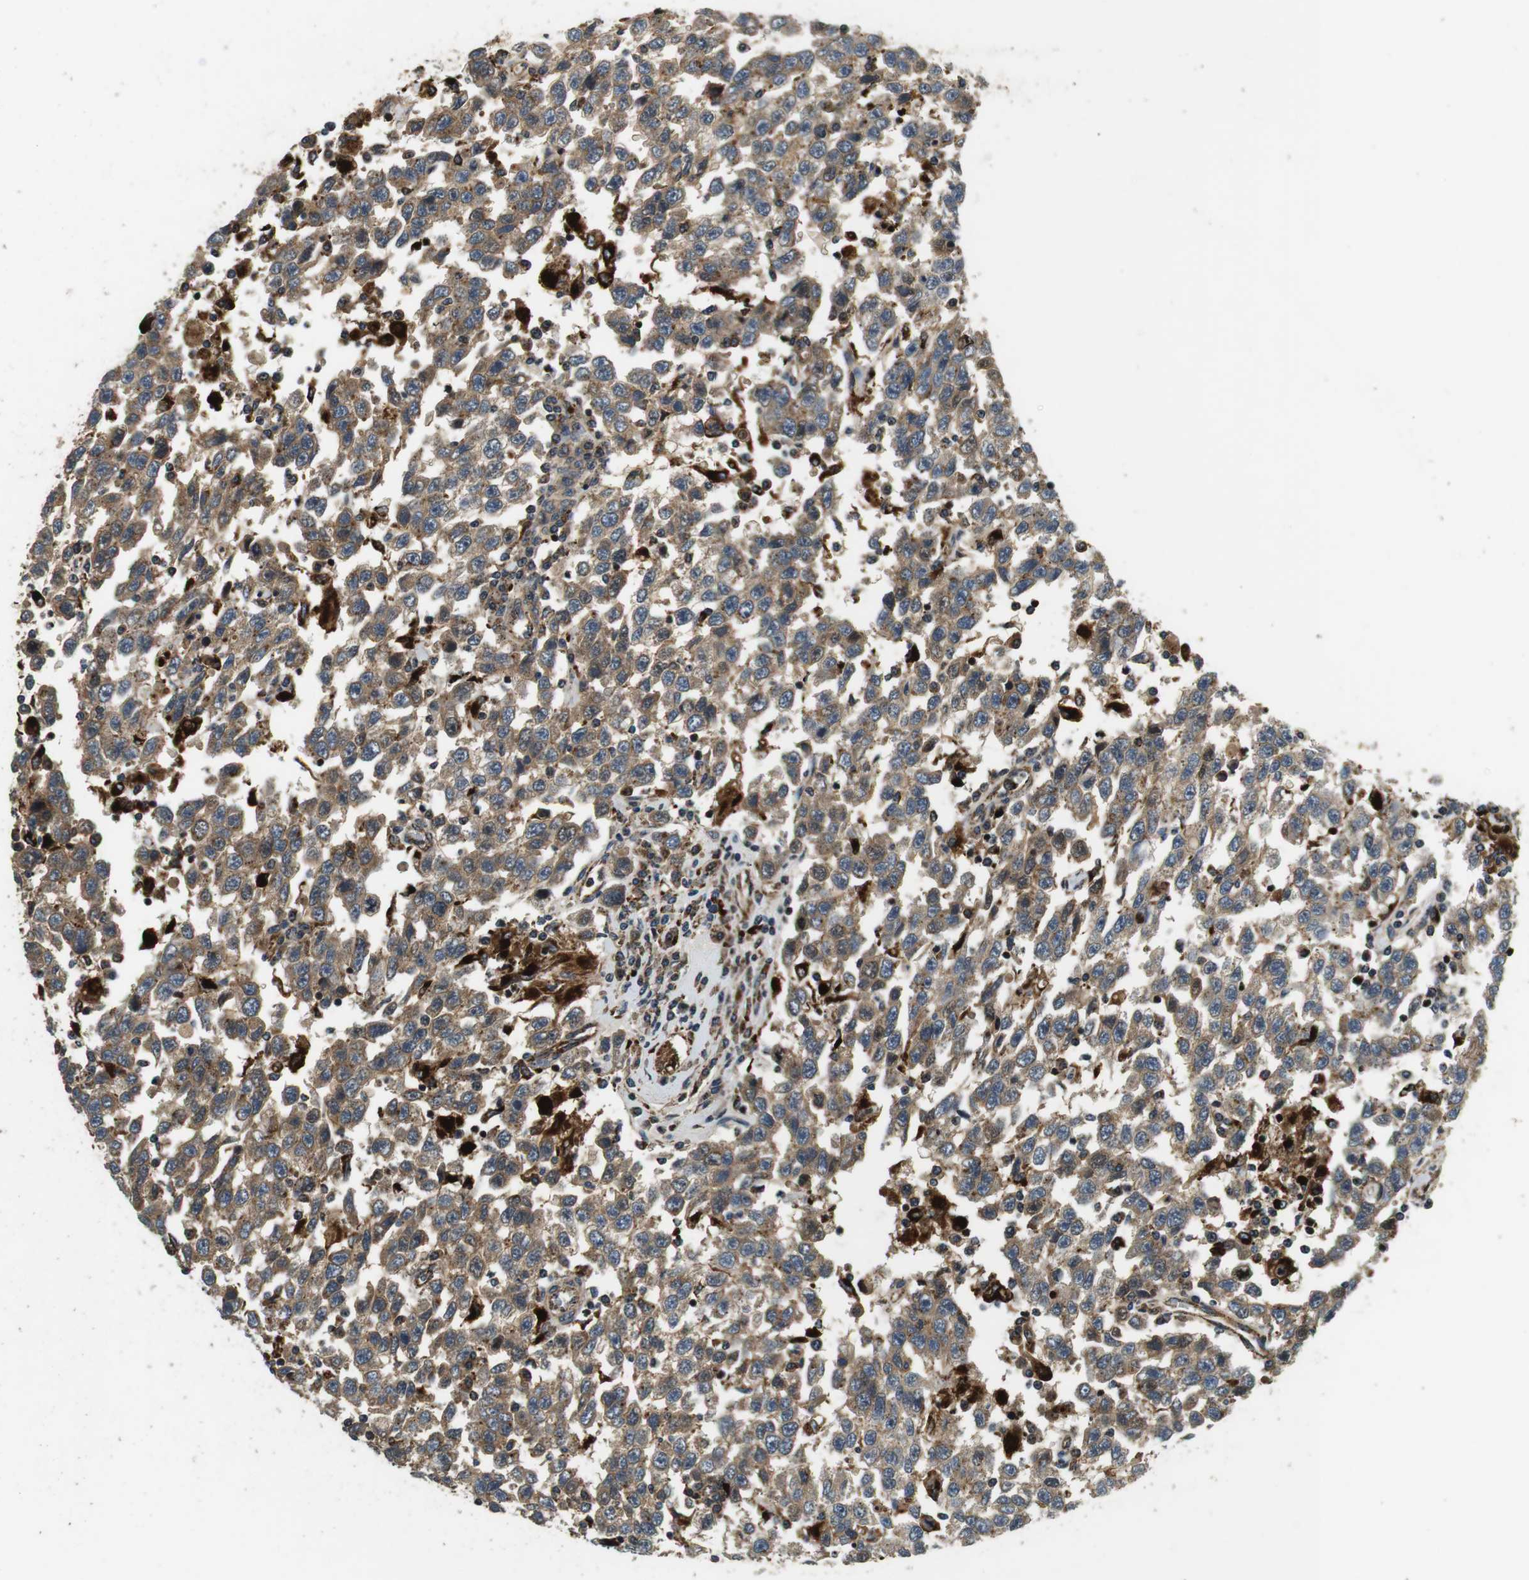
{"staining": {"intensity": "moderate", "quantity": ">75%", "location": "cytoplasmic/membranous"}, "tissue": "testis cancer", "cell_type": "Tumor cells", "image_type": "cancer", "snomed": [{"axis": "morphology", "description": "Seminoma, NOS"}, {"axis": "topography", "description": "Testis"}], "caption": "Testis cancer stained with DAB (3,3'-diaminobenzidine) immunohistochemistry (IHC) shows medium levels of moderate cytoplasmic/membranous positivity in about >75% of tumor cells.", "gene": "TXNRD1", "patient": {"sex": "male", "age": 41}}